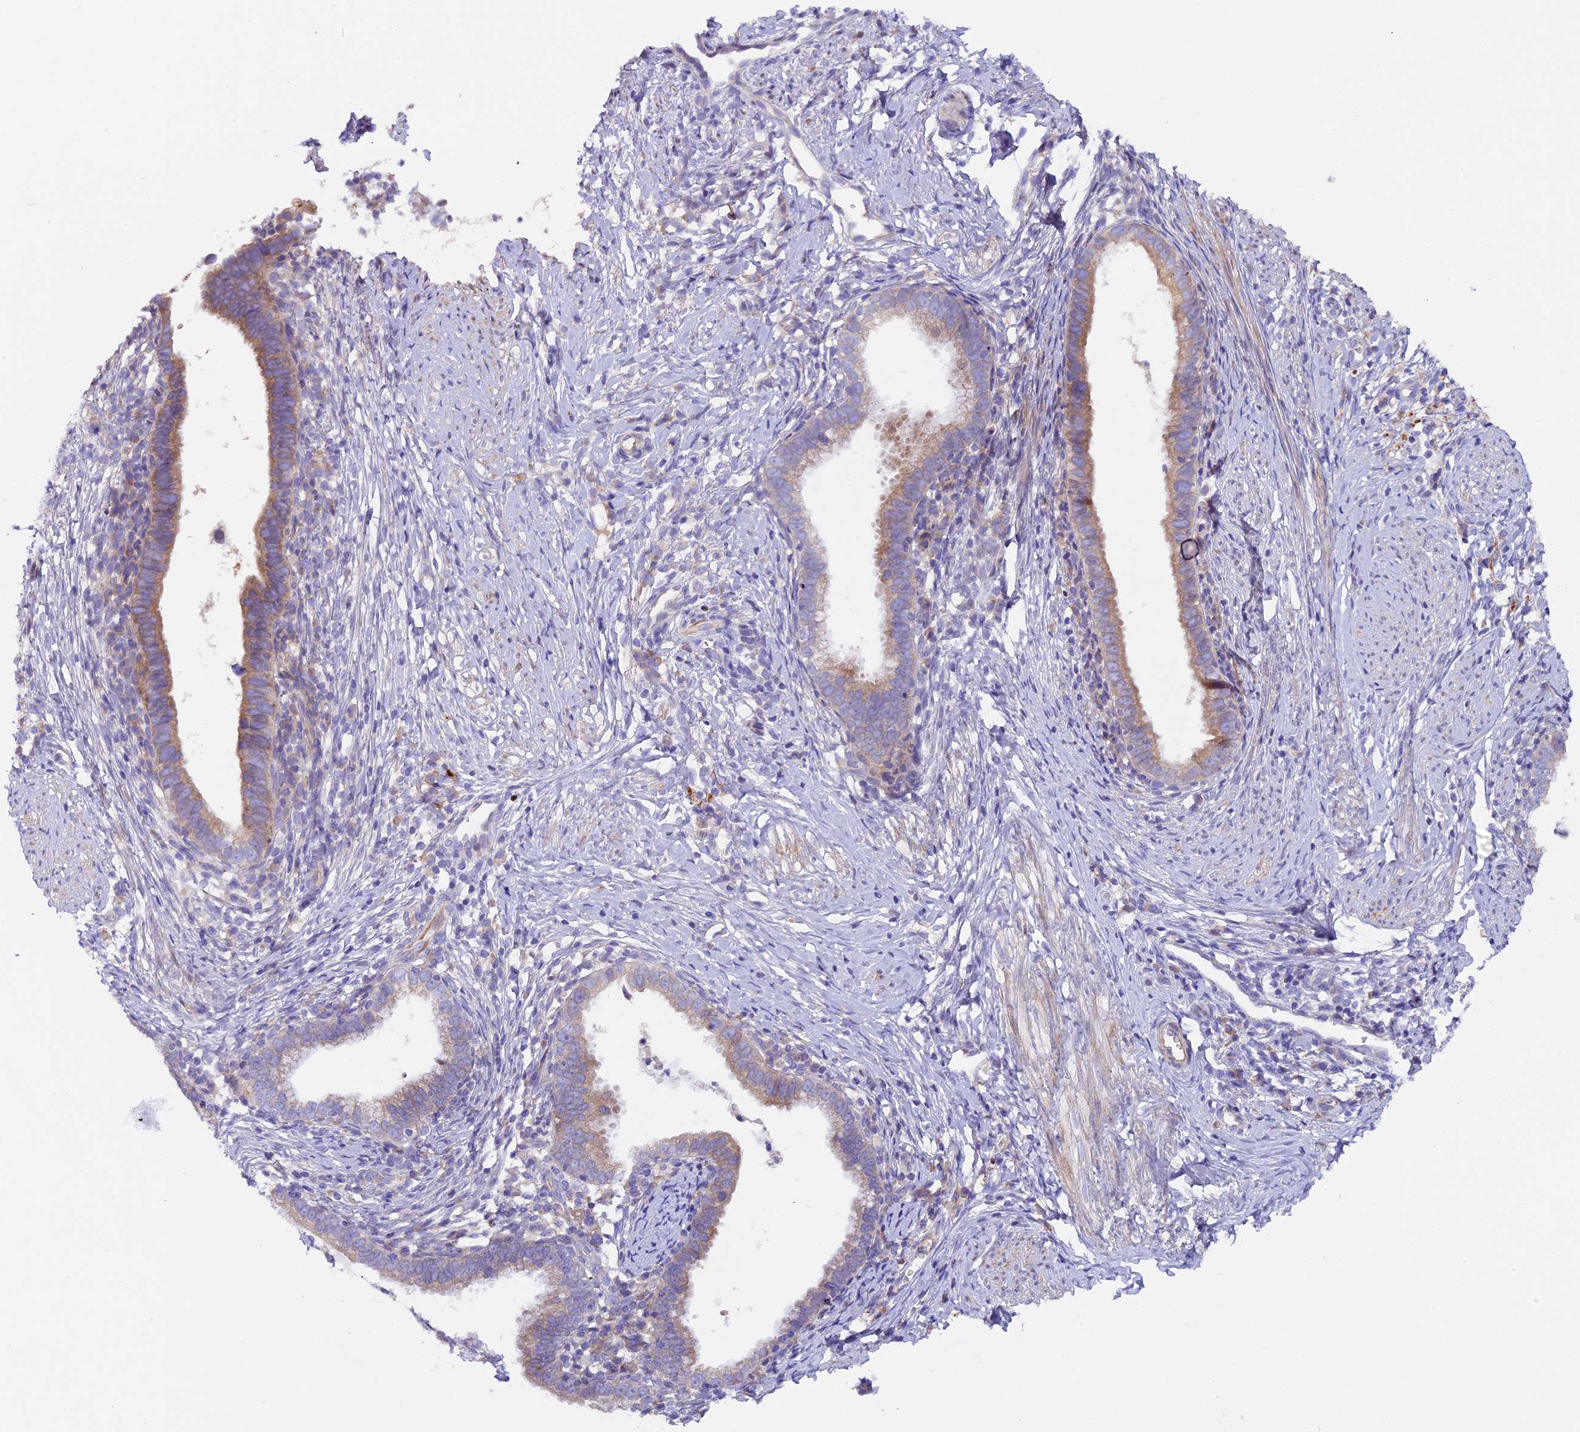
{"staining": {"intensity": "weak", "quantity": "25%-75%", "location": "cytoplasmic/membranous"}, "tissue": "cervical cancer", "cell_type": "Tumor cells", "image_type": "cancer", "snomed": [{"axis": "morphology", "description": "Adenocarcinoma, NOS"}, {"axis": "topography", "description": "Cervix"}], "caption": "A high-resolution image shows IHC staining of cervical cancer, which demonstrates weak cytoplasmic/membranous expression in about 25%-75% of tumor cells.", "gene": "PIGU", "patient": {"sex": "female", "age": 36}}